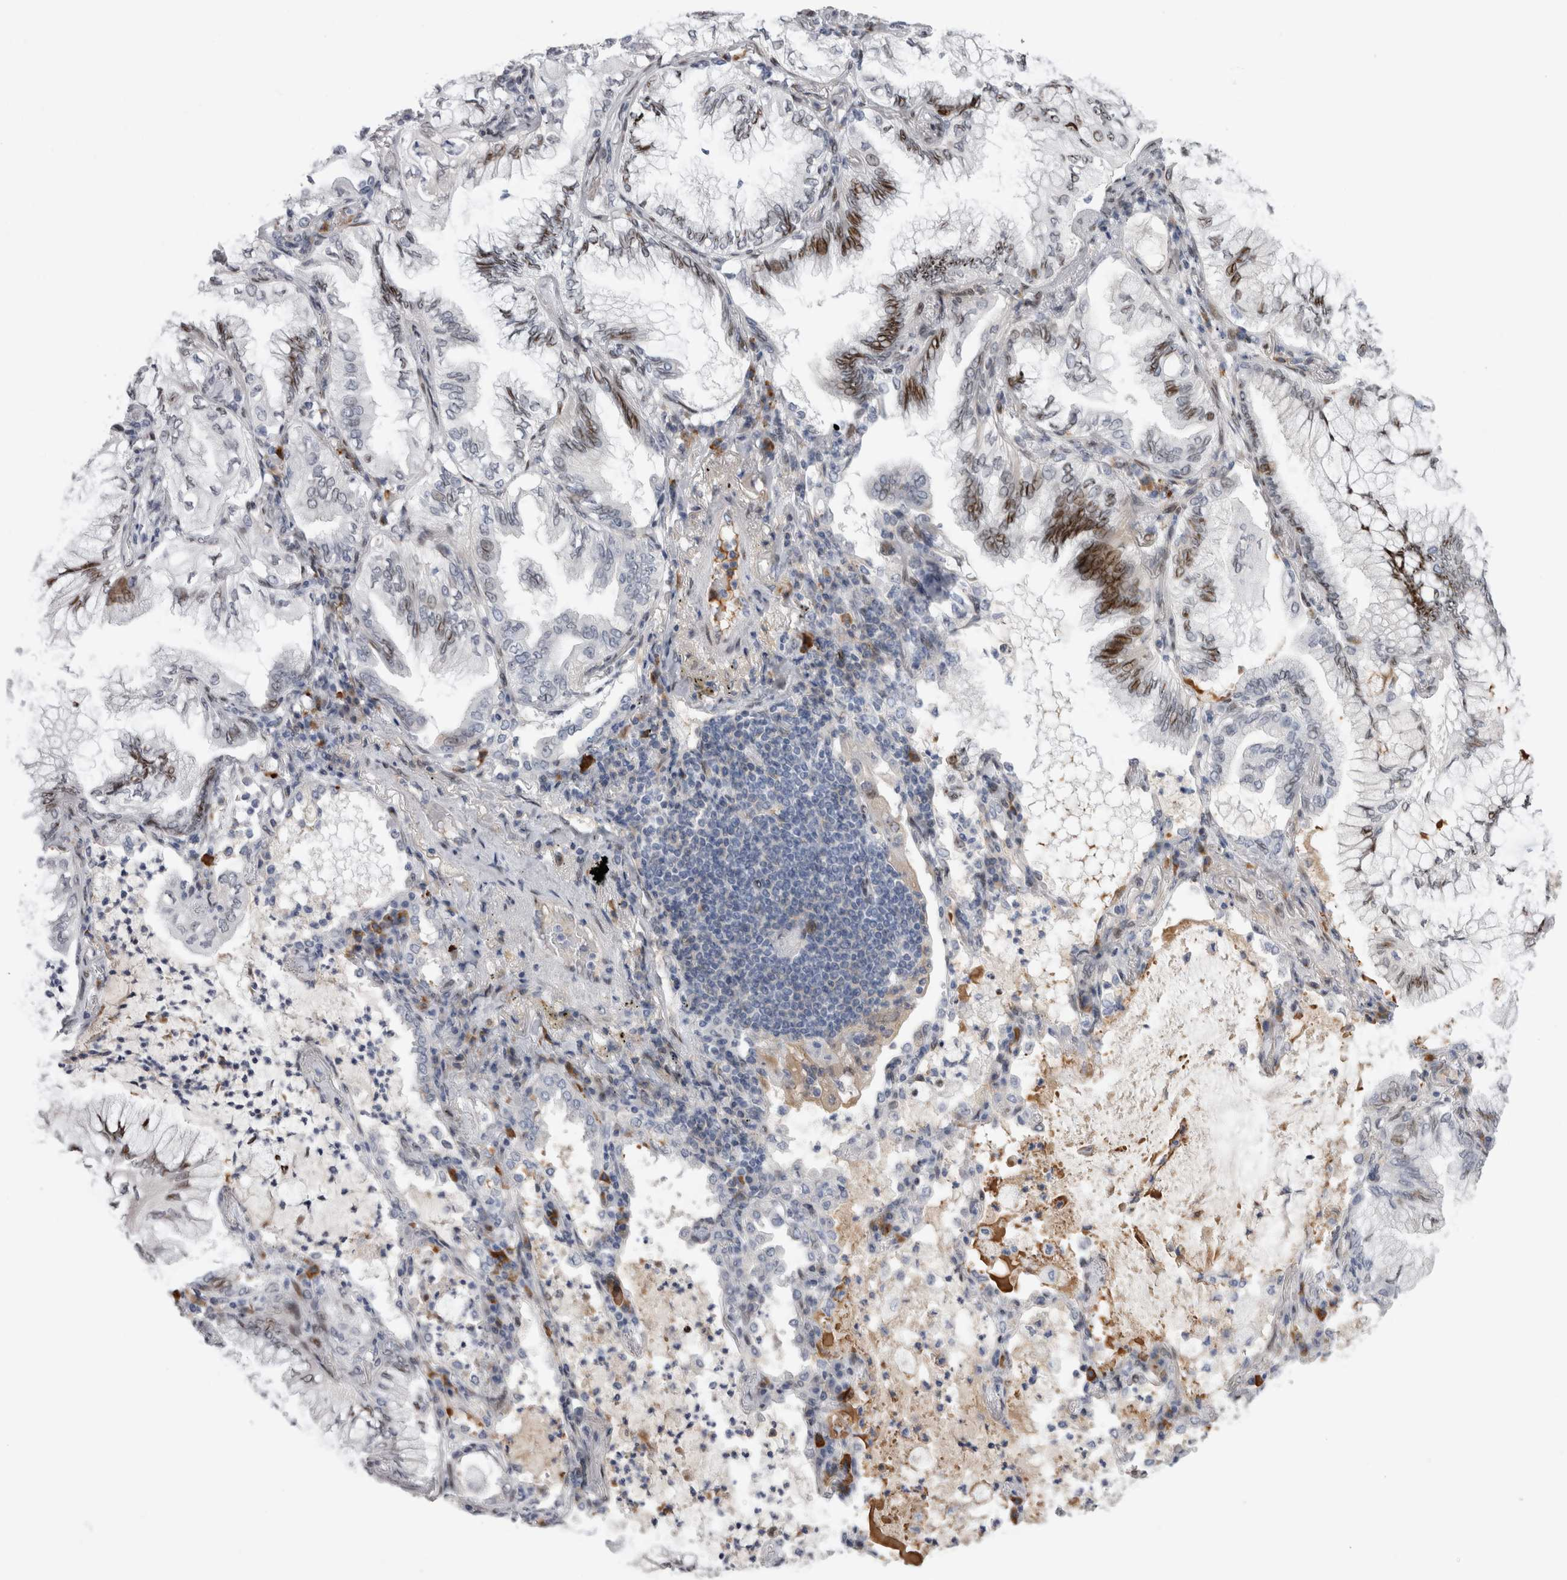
{"staining": {"intensity": "moderate", "quantity": "25%-75%", "location": "nuclear"}, "tissue": "lung cancer", "cell_type": "Tumor cells", "image_type": "cancer", "snomed": [{"axis": "morphology", "description": "Adenocarcinoma, NOS"}, {"axis": "topography", "description": "Lung"}], "caption": "Lung cancer stained with immunohistochemistry shows moderate nuclear staining in approximately 25%-75% of tumor cells.", "gene": "DMTN", "patient": {"sex": "female", "age": 70}}